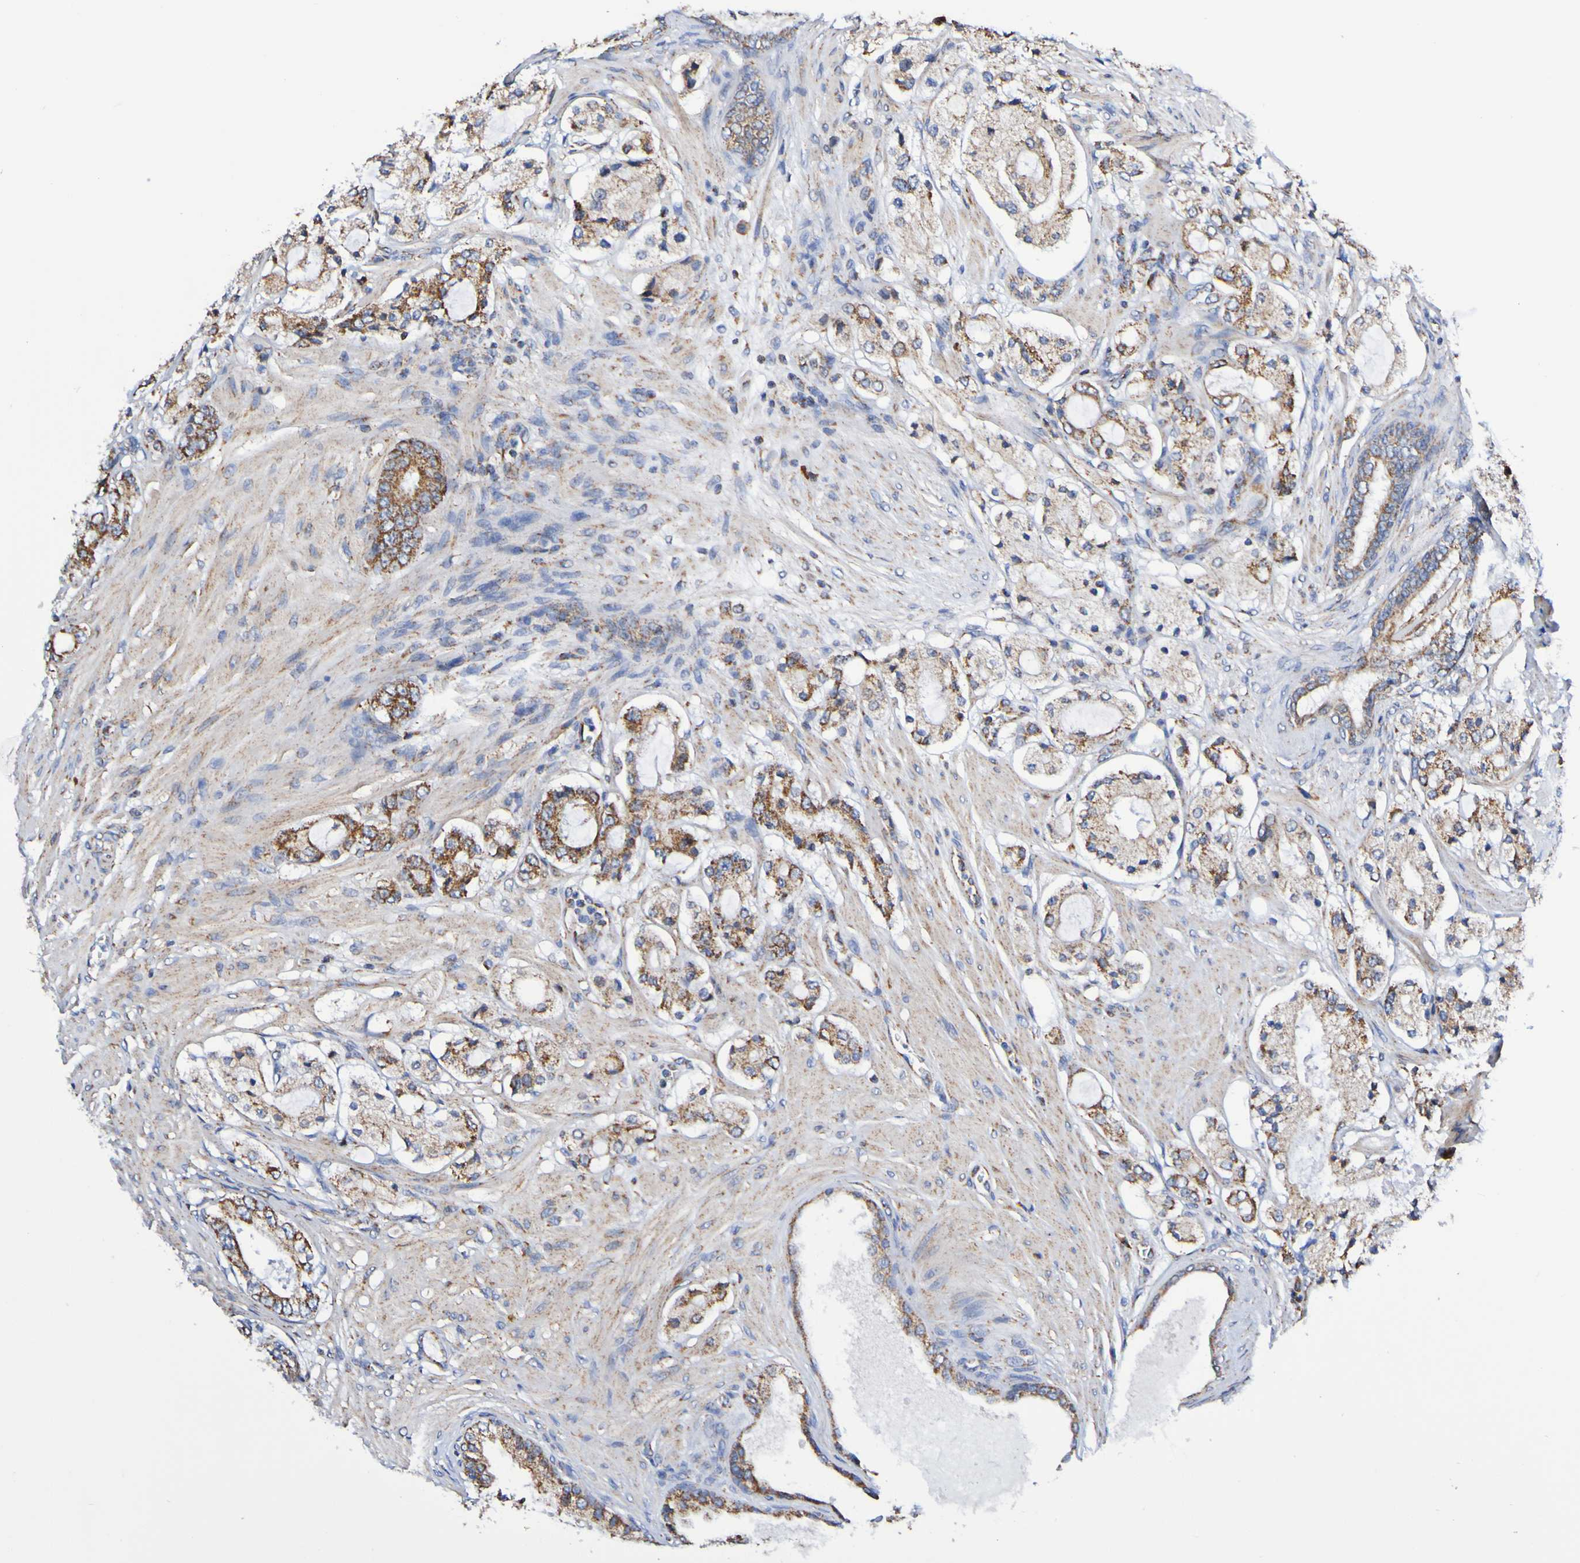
{"staining": {"intensity": "moderate", "quantity": ">75%", "location": "cytoplasmic/membranous"}, "tissue": "prostate cancer", "cell_type": "Tumor cells", "image_type": "cancer", "snomed": [{"axis": "morphology", "description": "Adenocarcinoma, High grade"}, {"axis": "topography", "description": "Prostate"}], "caption": "Brown immunohistochemical staining in human prostate cancer shows moderate cytoplasmic/membranous positivity in about >75% of tumor cells.", "gene": "IL18R1", "patient": {"sex": "male", "age": 65}}